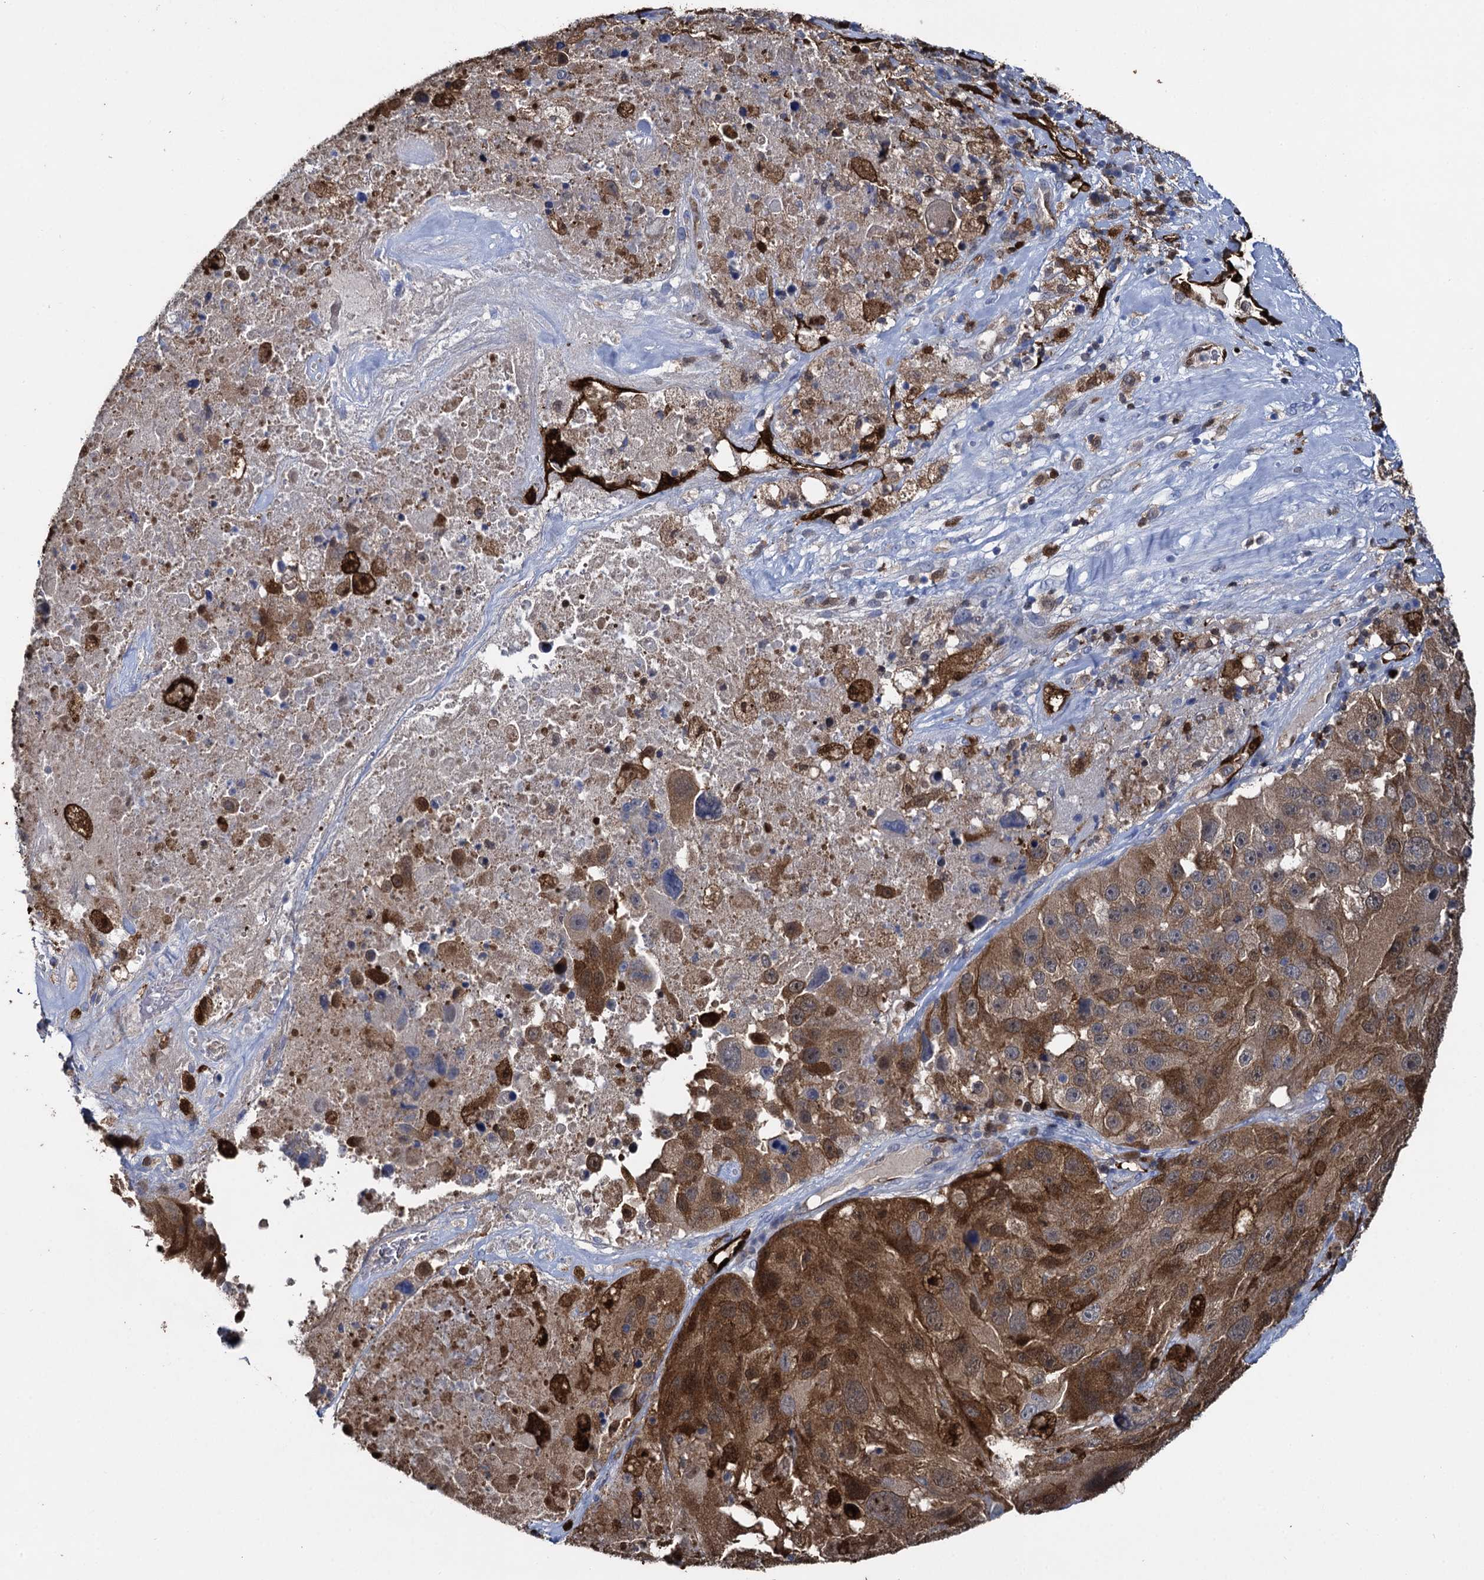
{"staining": {"intensity": "moderate", "quantity": ">75%", "location": "cytoplasmic/membranous"}, "tissue": "melanoma", "cell_type": "Tumor cells", "image_type": "cancer", "snomed": [{"axis": "morphology", "description": "Malignant melanoma, Metastatic site"}, {"axis": "topography", "description": "Lymph node"}], "caption": "Malignant melanoma (metastatic site) stained with a brown dye shows moderate cytoplasmic/membranous positive expression in about >75% of tumor cells.", "gene": "FABP5", "patient": {"sex": "male", "age": 62}}